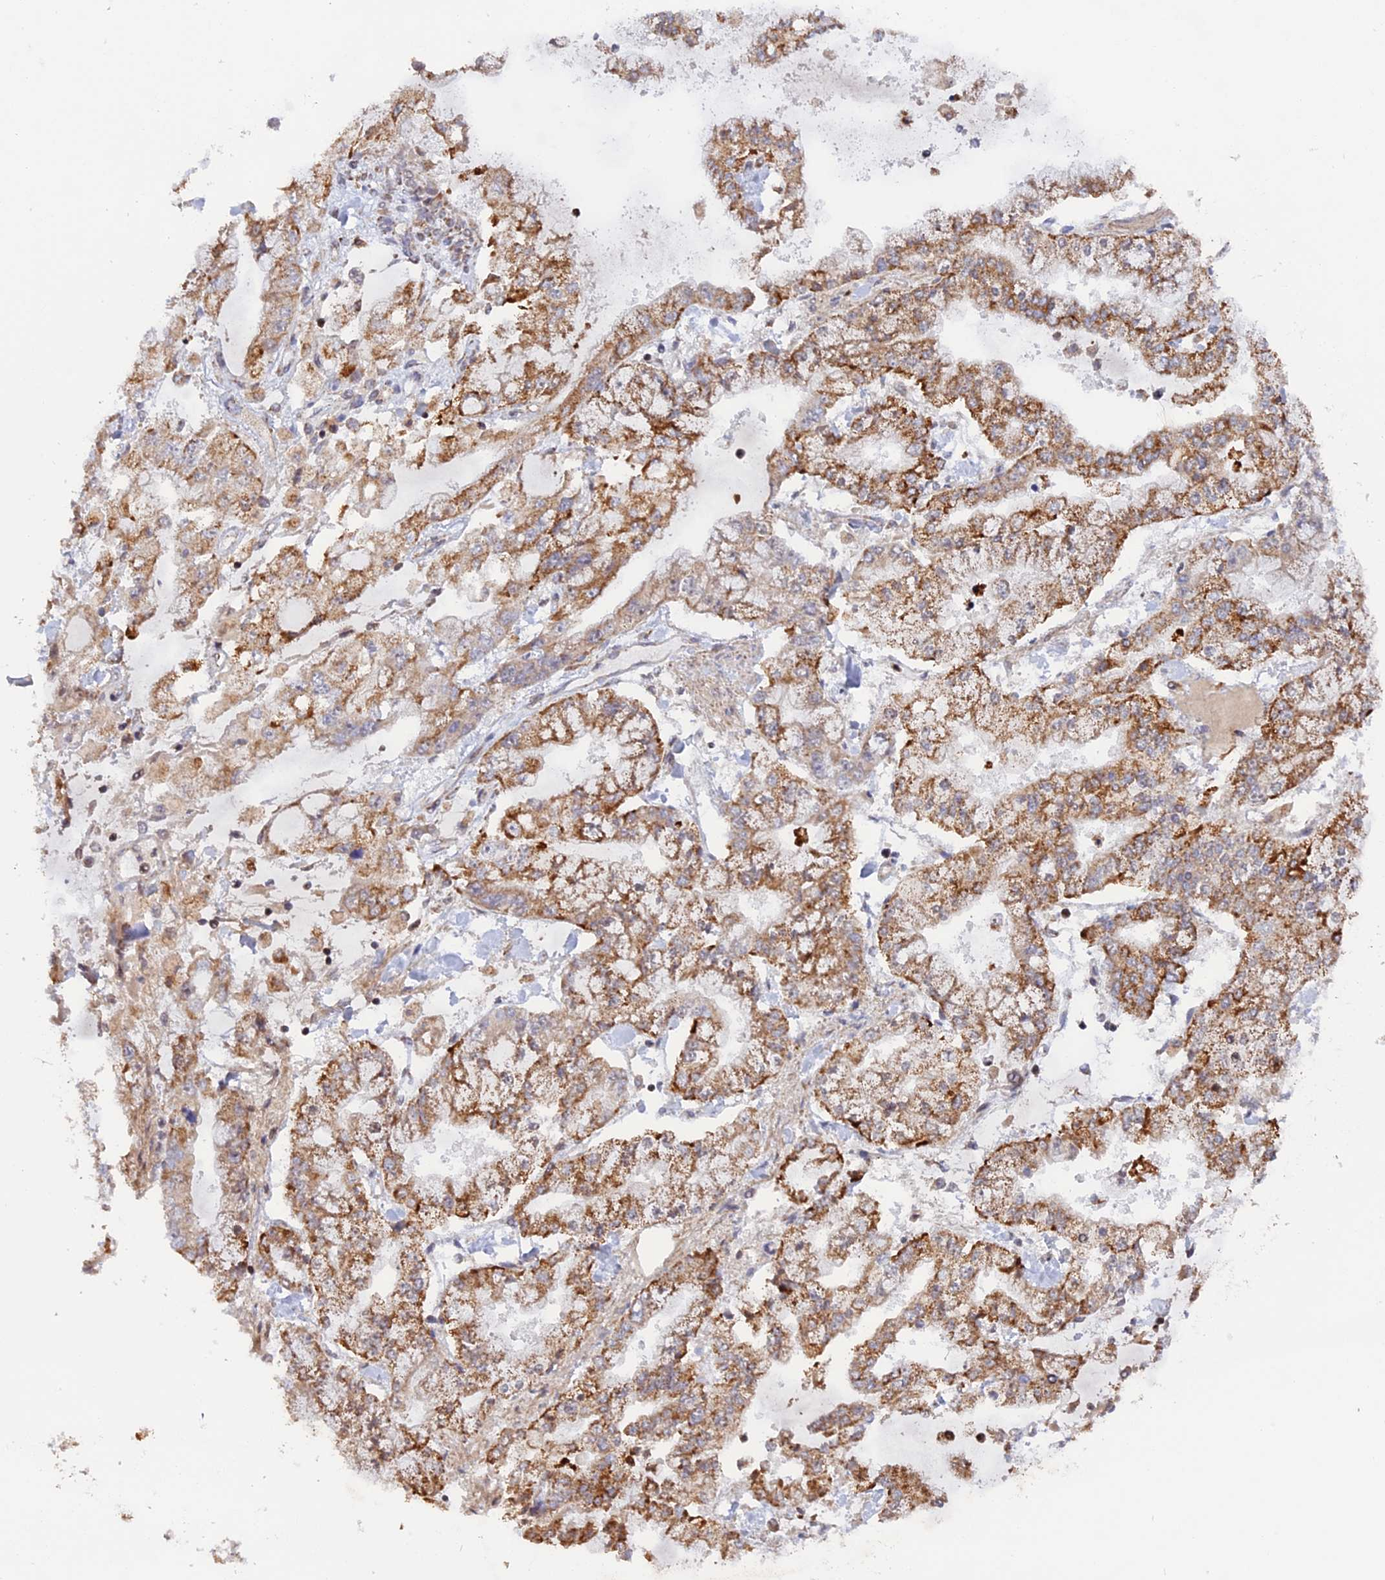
{"staining": {"intensity": "moderate", "quantity": ">75%", "location": "cytoplasmic/membranous"}, "tissue": "stomach cancer", "cell_type": "Tumor cells", "image_type": "cancer", "snomed": [{"axis": "morphology", "description": "Normal tissue, NOS"}, {"axis": "morphology", "description": "Adenocarcinoma, NOS"}, {"axis": "topography", "description": "Stomach, upper"}, {"axis": "topography", "description": "Stomach"}], "caption": "Stomach cancer stained with immunohistochemistry (IHC) shows moderate cytoplasmic/membranous positivity in approximately >75% of tumor cells.", "gene": "MPV17L", "patient": {"sex": "male", "age": 76}}